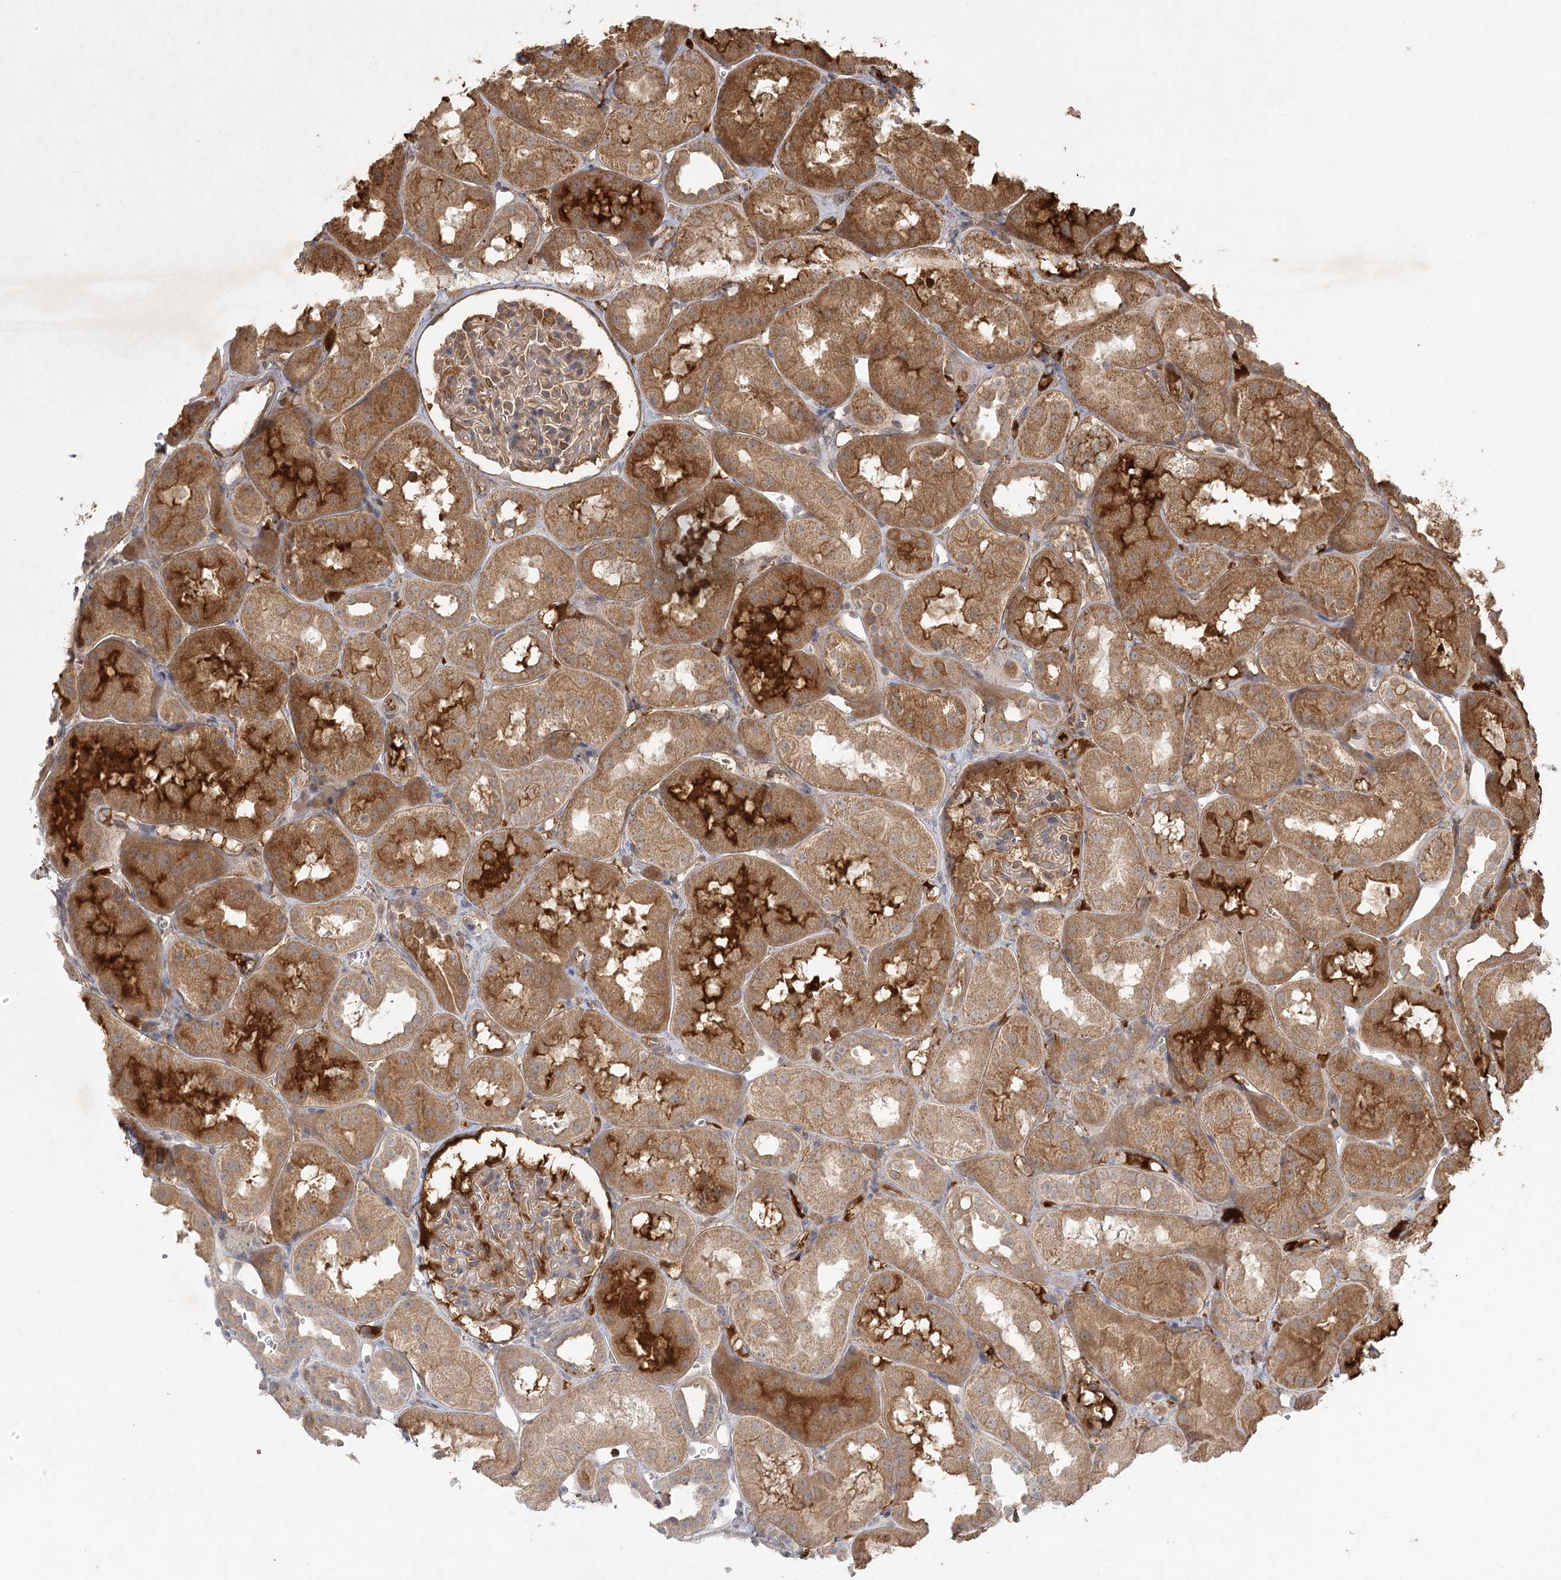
{"staining": {"intensity": "moderate", "quantity": "25%-75%", "location": "cytoplasmic/membranous"}, "tissue": "kidney", "cell_type": "Cells in glomeruli", "image_type": "normal", "snomed": [{"axis": "morphology", "description": "Normal tissue, NOS"}, {"axis": "topography", "description": "Kidney"}, {"axis": "topography", "description": "Urinary bladder"}], "caption": "Immunohistochemical staining of normal kidney reveals 25%-75% levels of moderate cytoplasmic/membranous protein positivity in approximately 25%-75% of cells in glomeruli. The staining is performed using DAB (3,3'-diaminobenzidine) brown chromogen to label protein expression. The nuclei are counter-stained blue using hematoxylin.", "gene": "ARL13A", "patient": {"sex": "male", "age": 16}}